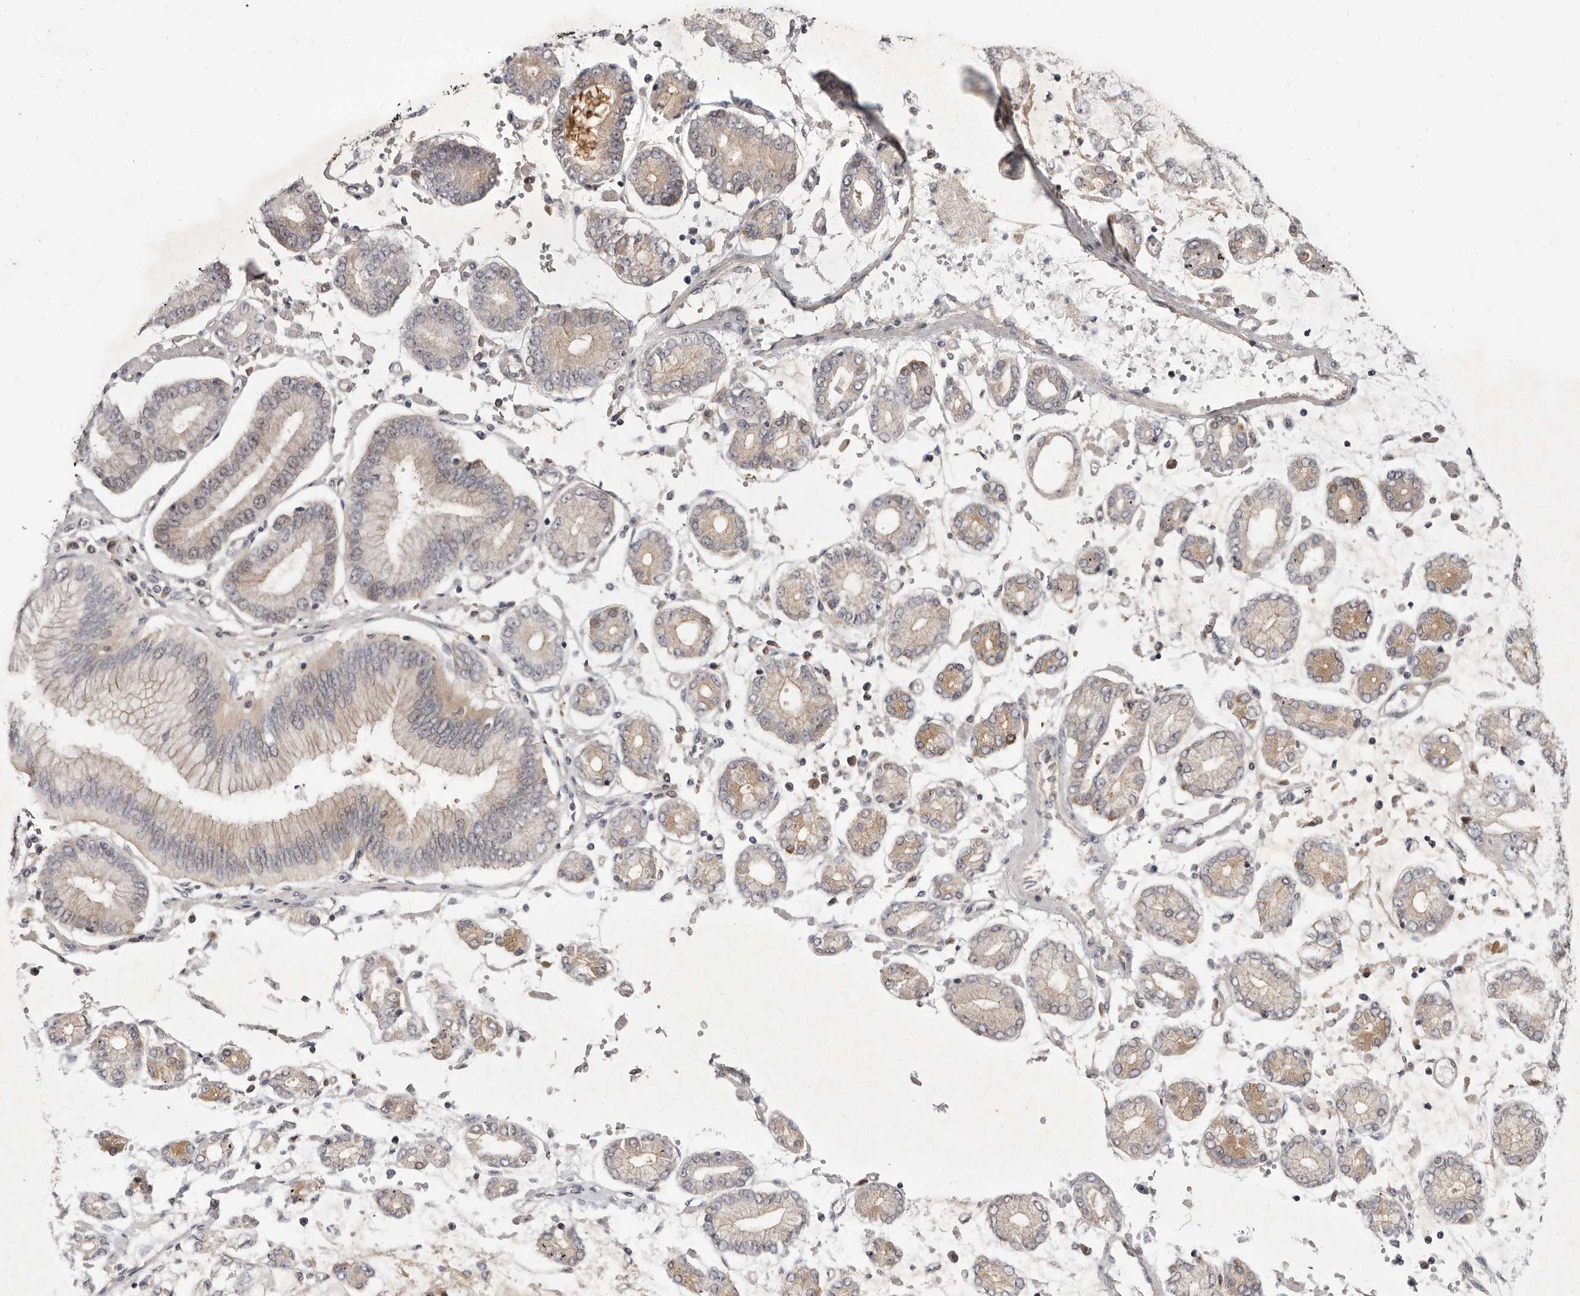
{"staining": {"intensity": "weak", "quantity": "25%-75%", "location": "cytoplasmic/membranous"}, "tissue": "stomach cancer", "cell_type": "Tumor cells", "image_type": "cancer", "snomed": [{"axis": "morphology", "description": "Adenocarcinoma, NOS"}, {"axis": "topography", "description": "Stomach"}], "caption": "The photomicrograph exhibits a brown stain indicating the presence of a protein in the cytoplasmic/membranous of tumor cells in adenocarcinoma (stomach).", "gene": "INAVA", "patient": {"sex": "male", "age": 76}}